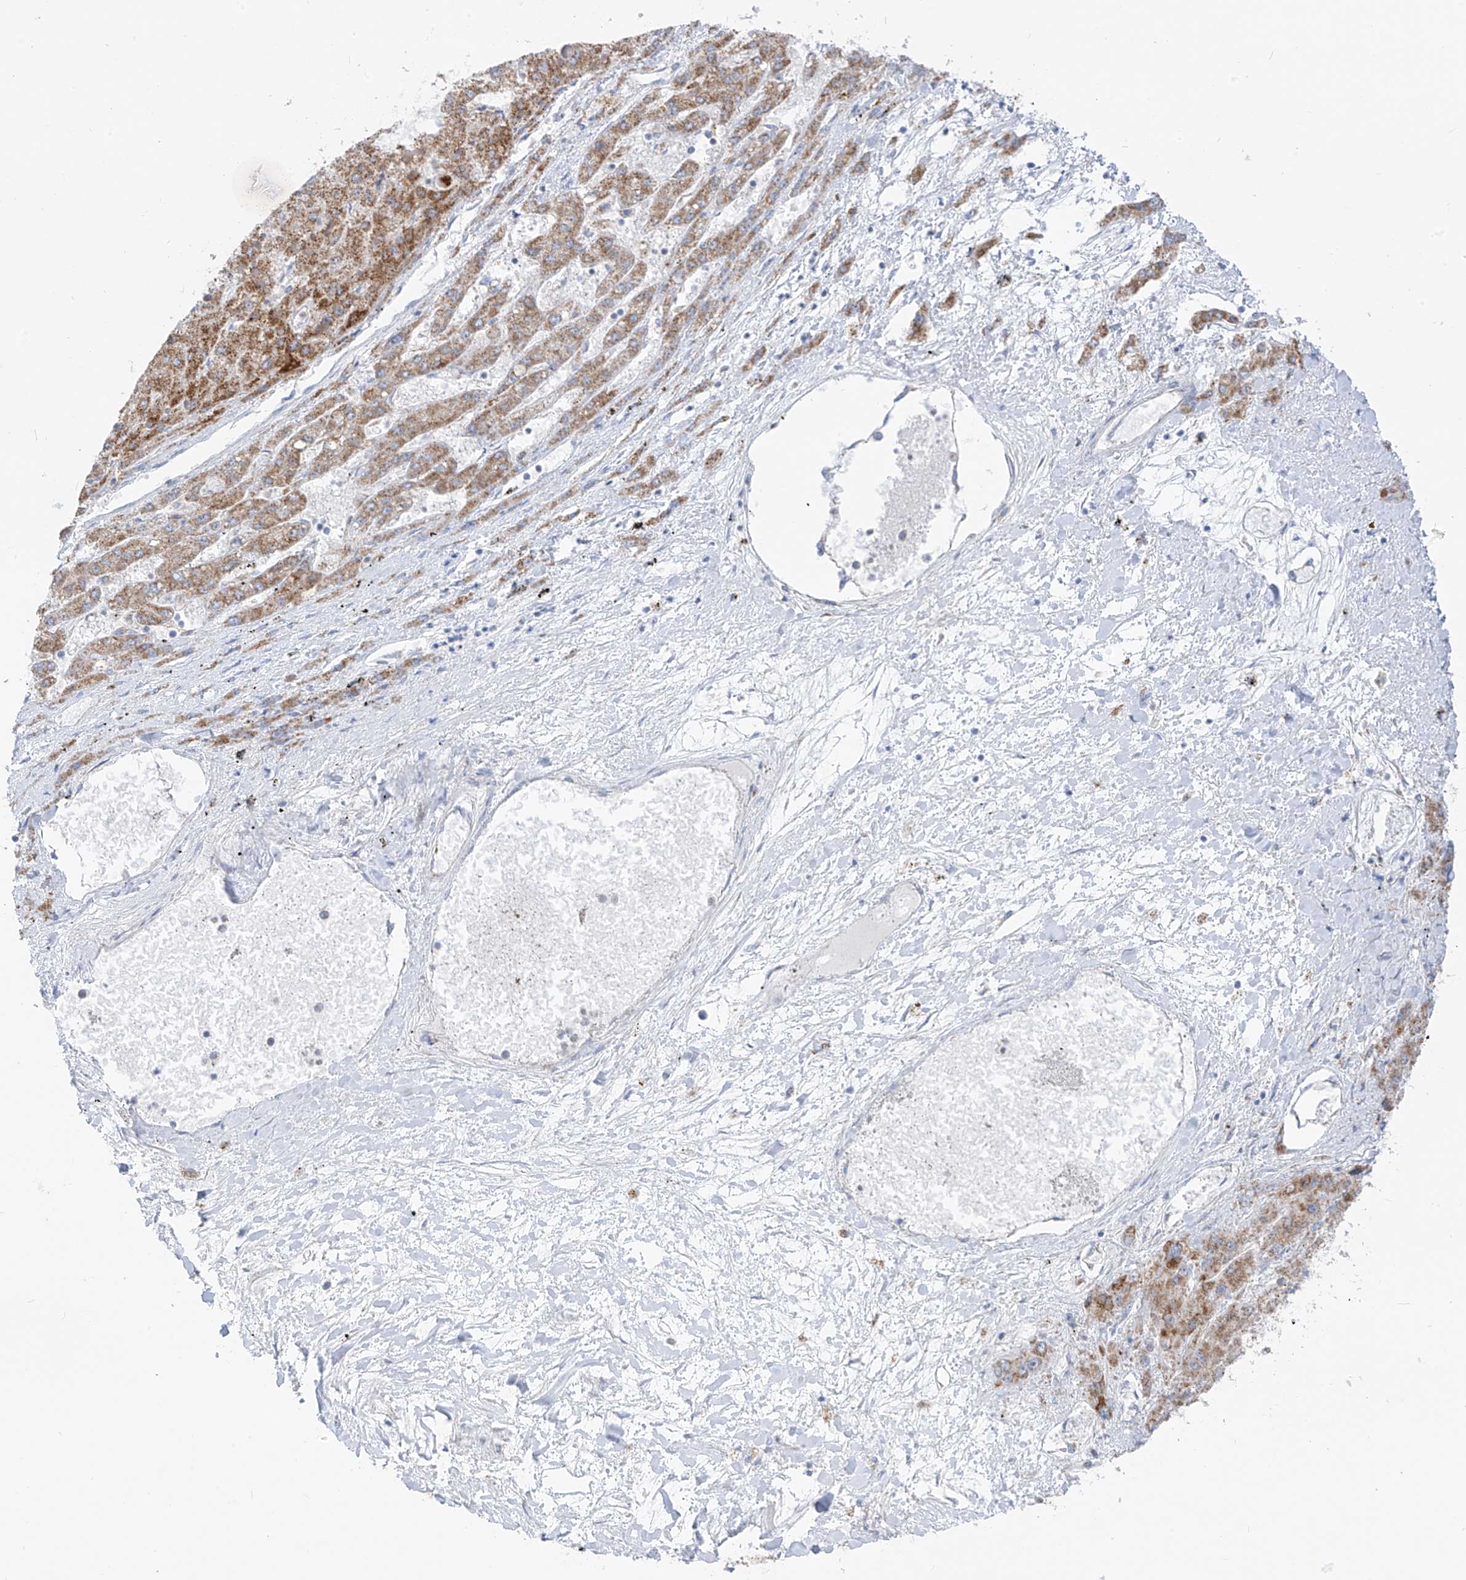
{"staining": {"intensity": "moderate", "quantity": ">75%", "location": "cytoplasmic/membranous"}, "tissue": "liver cancer", "cell_type": "Tumor cells", "image_type": "cancer", "snomed": [{"axis": "morphology", "description": "Carcinoma, Hepatocellular, NOS"}, {"axis": "topography", "description": "Liver"}], "caption": "This histopathology image displays immunohistochemistry (IHC) staining of human hepatocellular carcinoma (liver), with medium moderate cytoplasmic/membranous expression in about >75% of tumor cells.", "gene": "ZNF404", "patient": {"sex": "female", "age": 73}}